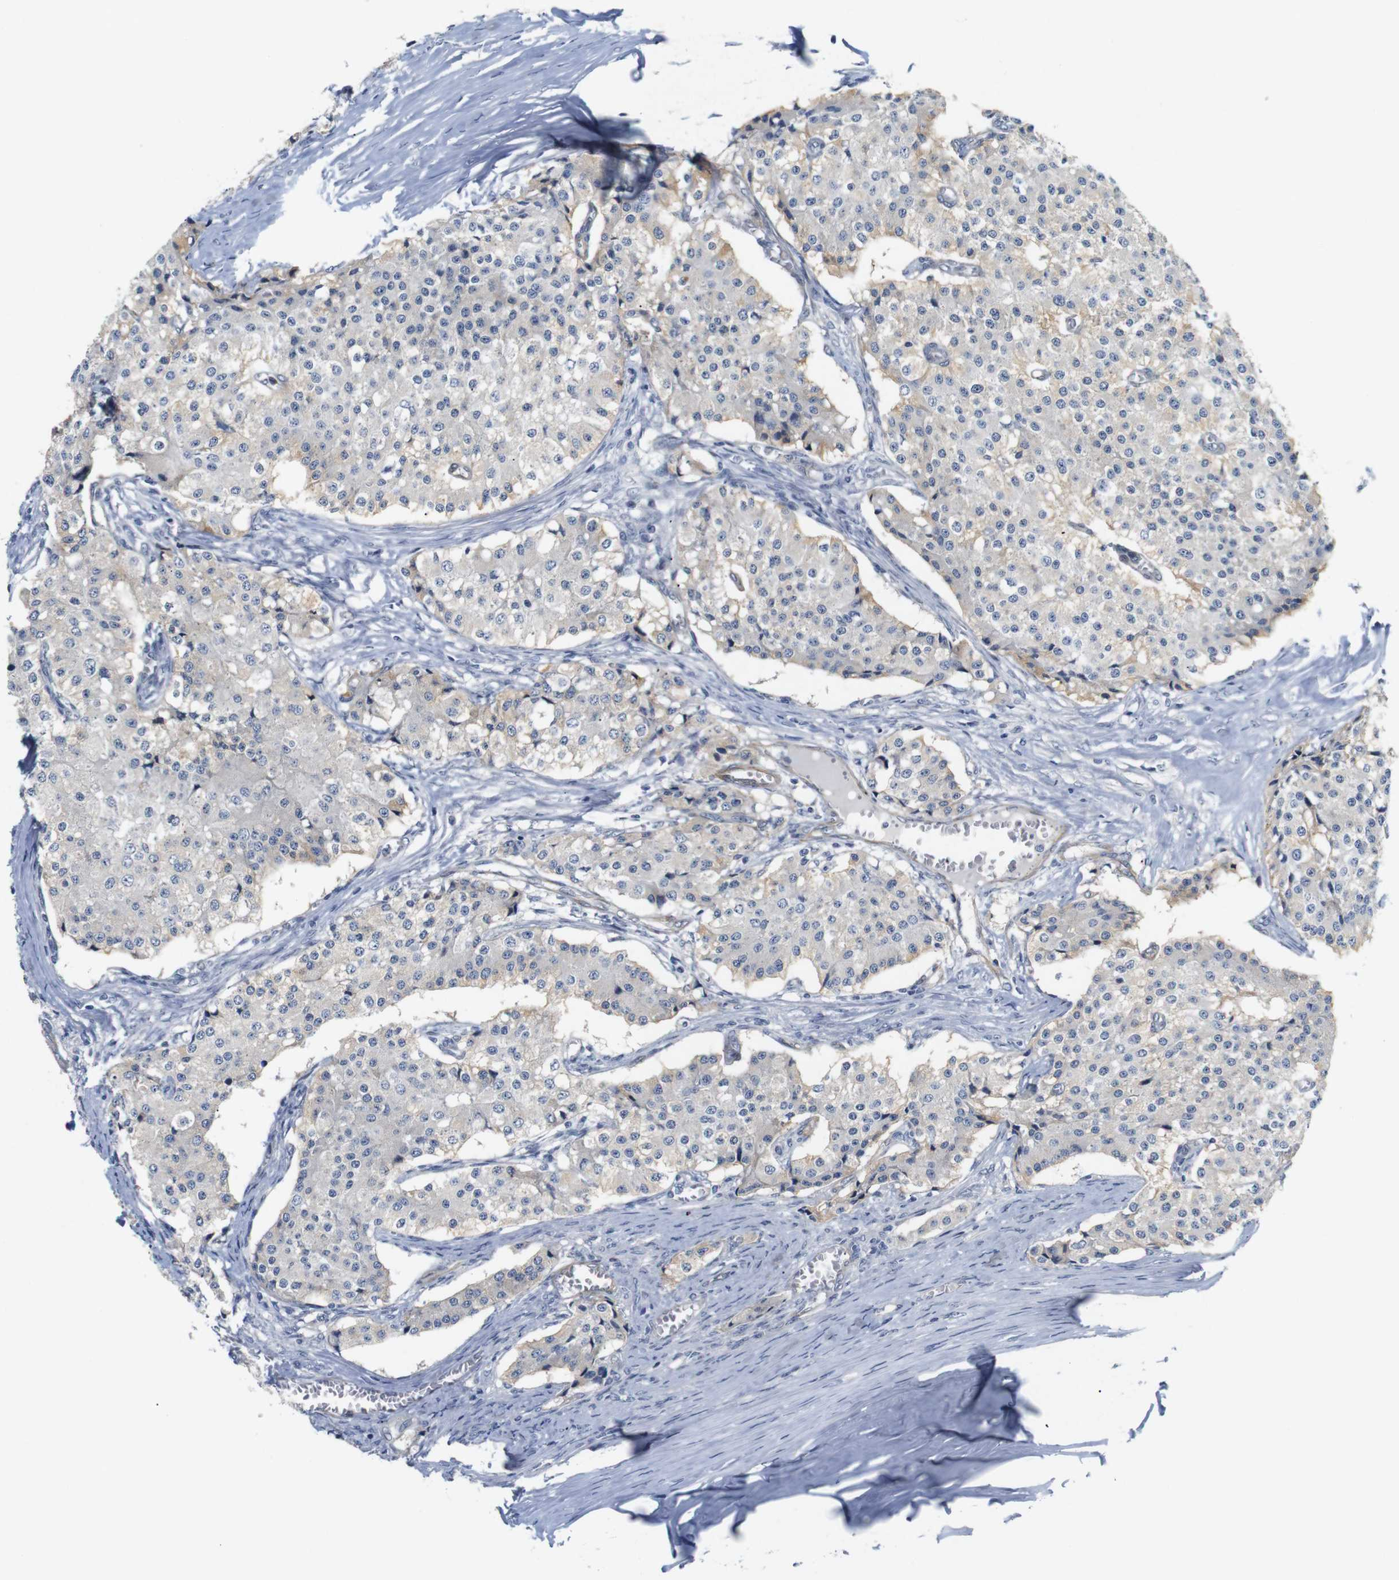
{"staining": {"intensity": "weak", "quantity": "<25%", "location": "cytoplasmic/membranous"}, "tissue": "carcinoid", "cell_type": "Tumor cells", "image_type": "cancer", "snomed": [{"axis": "morphology", "description": "Carcinoid, malignant, NOS"}, {"axis": "topography", "description": "Colon"}], "caption": "An IHC photomicrograph of carcinoid is shown. There is no staining in tumor cells of carcinoid.", "gene": "CYB561", "patient": {"sex": "female", "age": 52}}